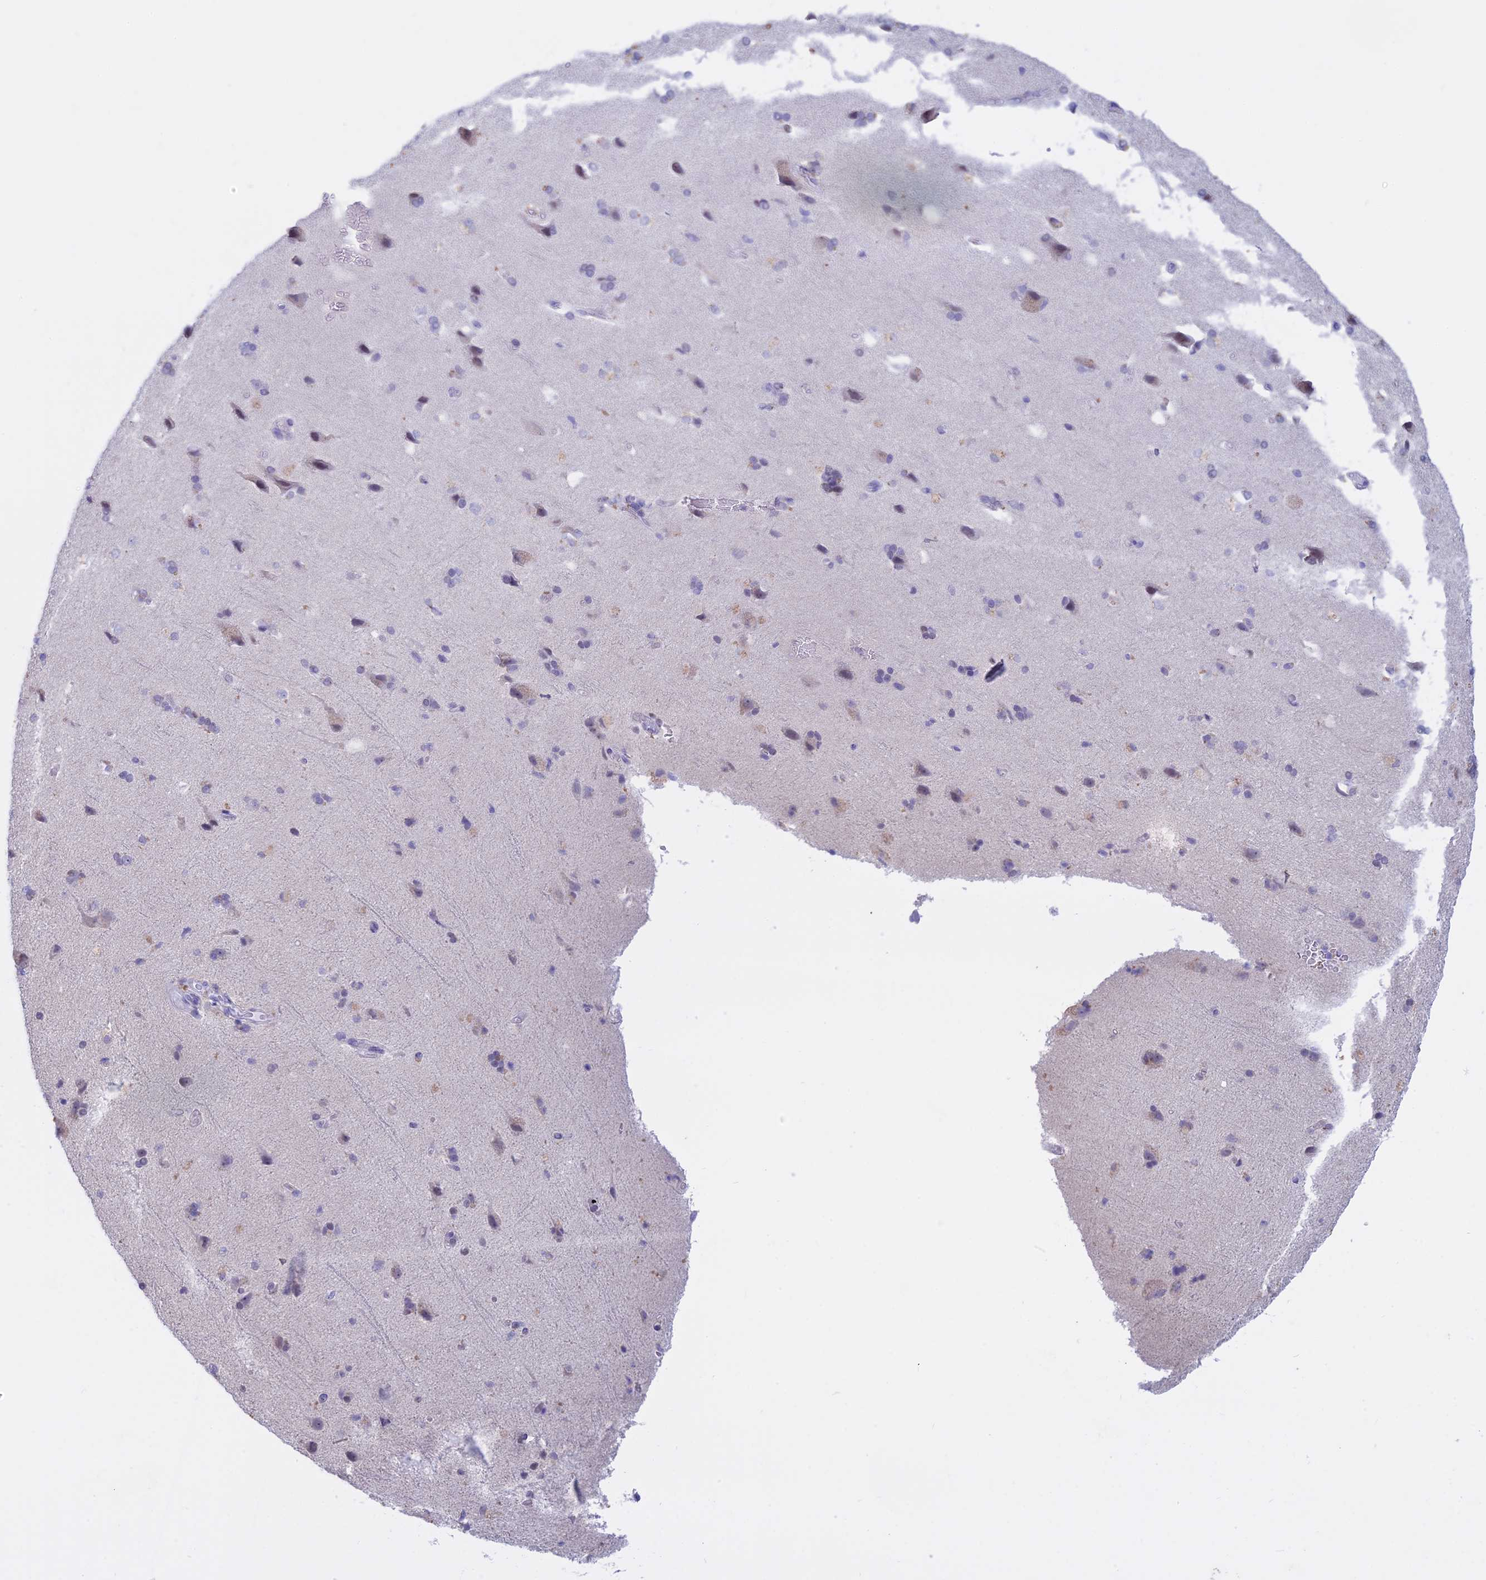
{"staining": {"intensity": "negative", "quantity": "none", "location": "none"}, "tissue": "cerebral cortex", "cell_type": "Endothelial cells", "image_type": "normal", "snomed": [{"axis": "morphology", "description": "Normal tissue, NOS"}, {"axis": "topography", "description": "Cerebral cortex"}], "caption": "Cerebral cortex was stained to show a protein in brown. There is no significant expression in endothelial cells.", "gene": "LHFPL2", "patient": {"sex": "male", "age": 62}}